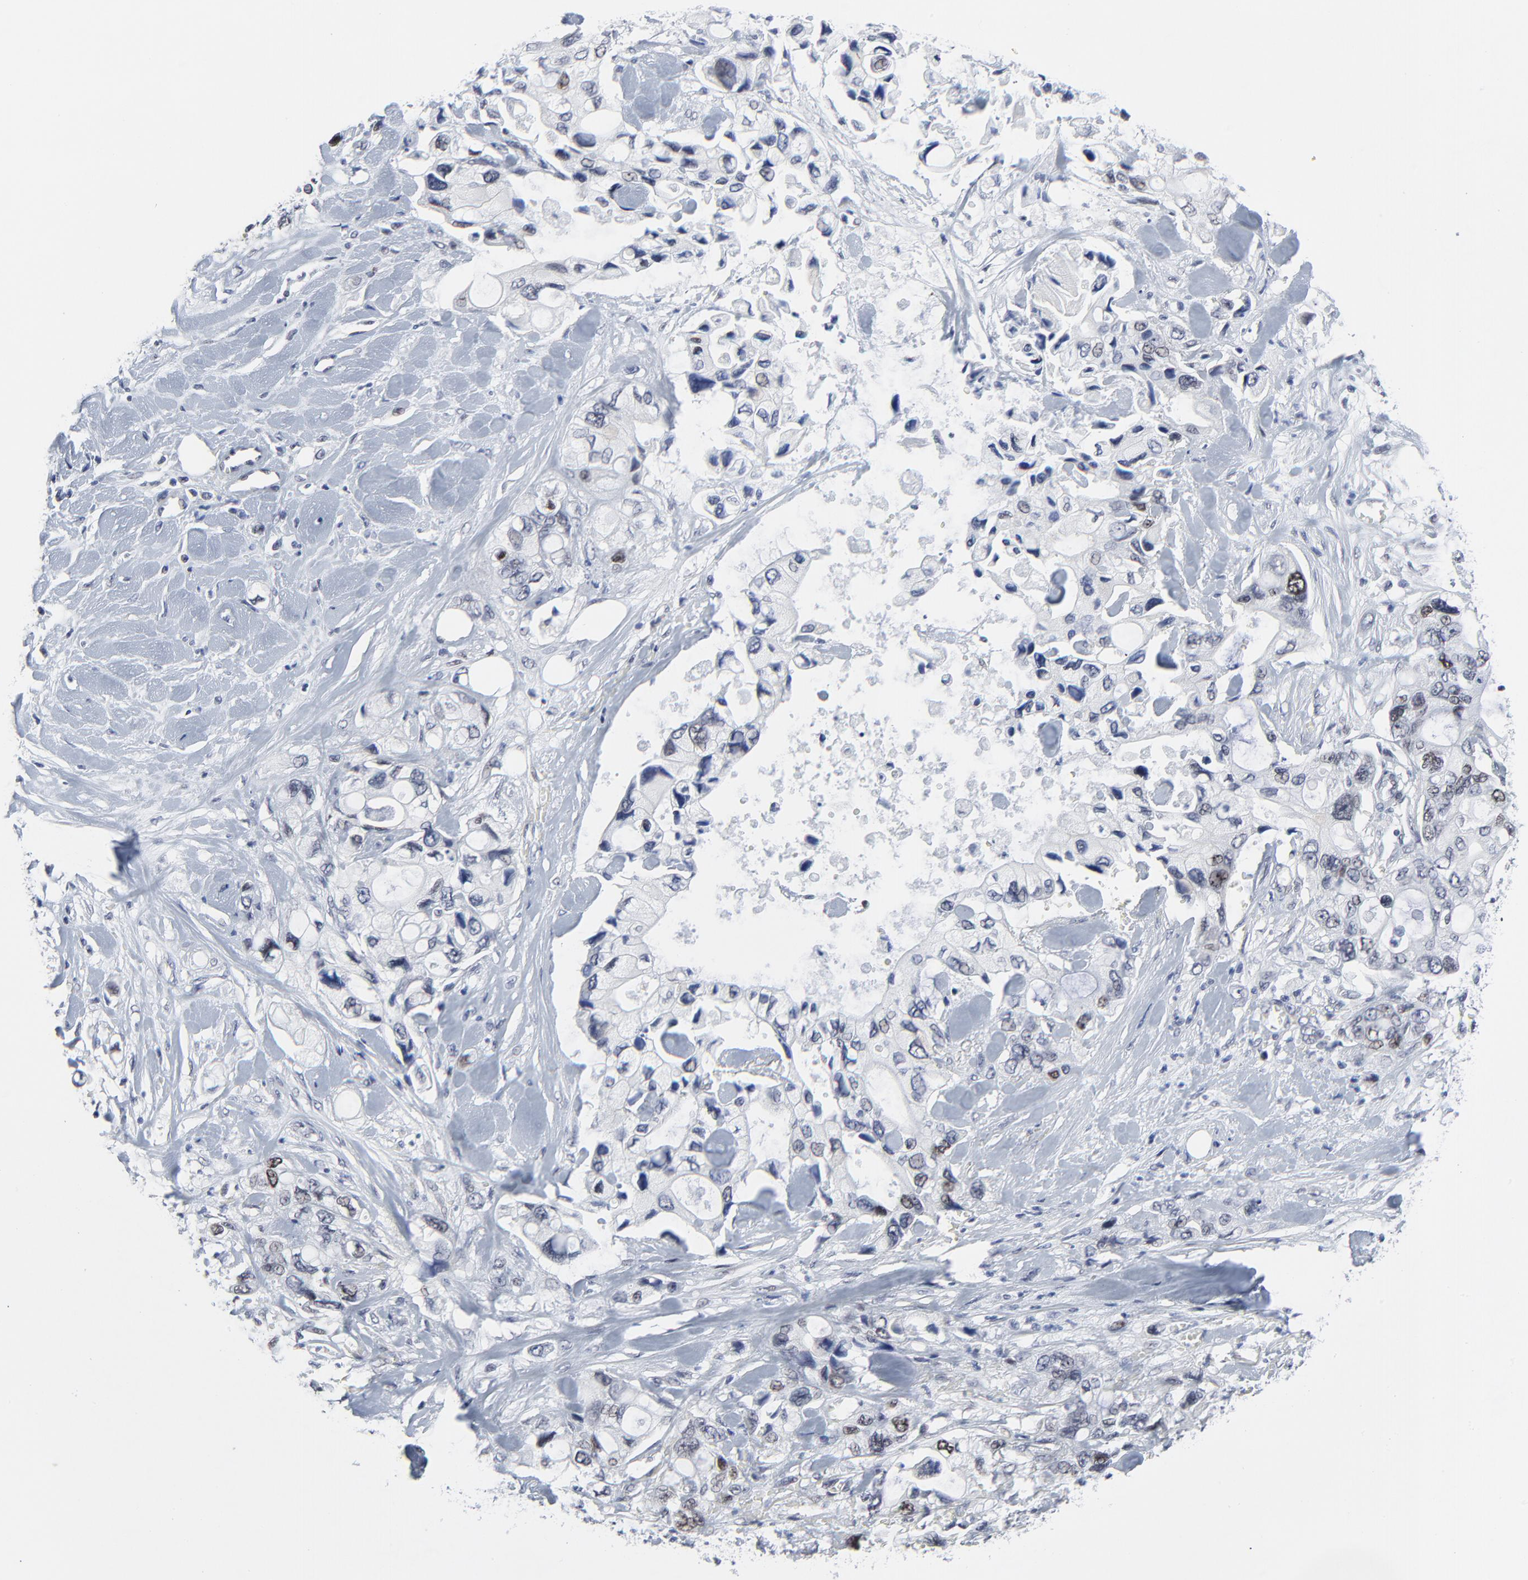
{"staining": {"intensity": "weak", "quantity": "<25%", "location": "nuclear"}, "tissue": "pancreatic cancer", "cell_type": "Tumor cells", "image_type": "cancer", "snomed": [{"axis": "morphology", "description": "Adenocarcinoma, NOS"}, {"axis": "topography", "description": "Pancreas"}], "caption": "The histopathology image reveals no staining of tumor cells in adenocarcinoma (pancreatic).", "gene": "ZNF589", "patient": {"sex": "male", "age": 70}}